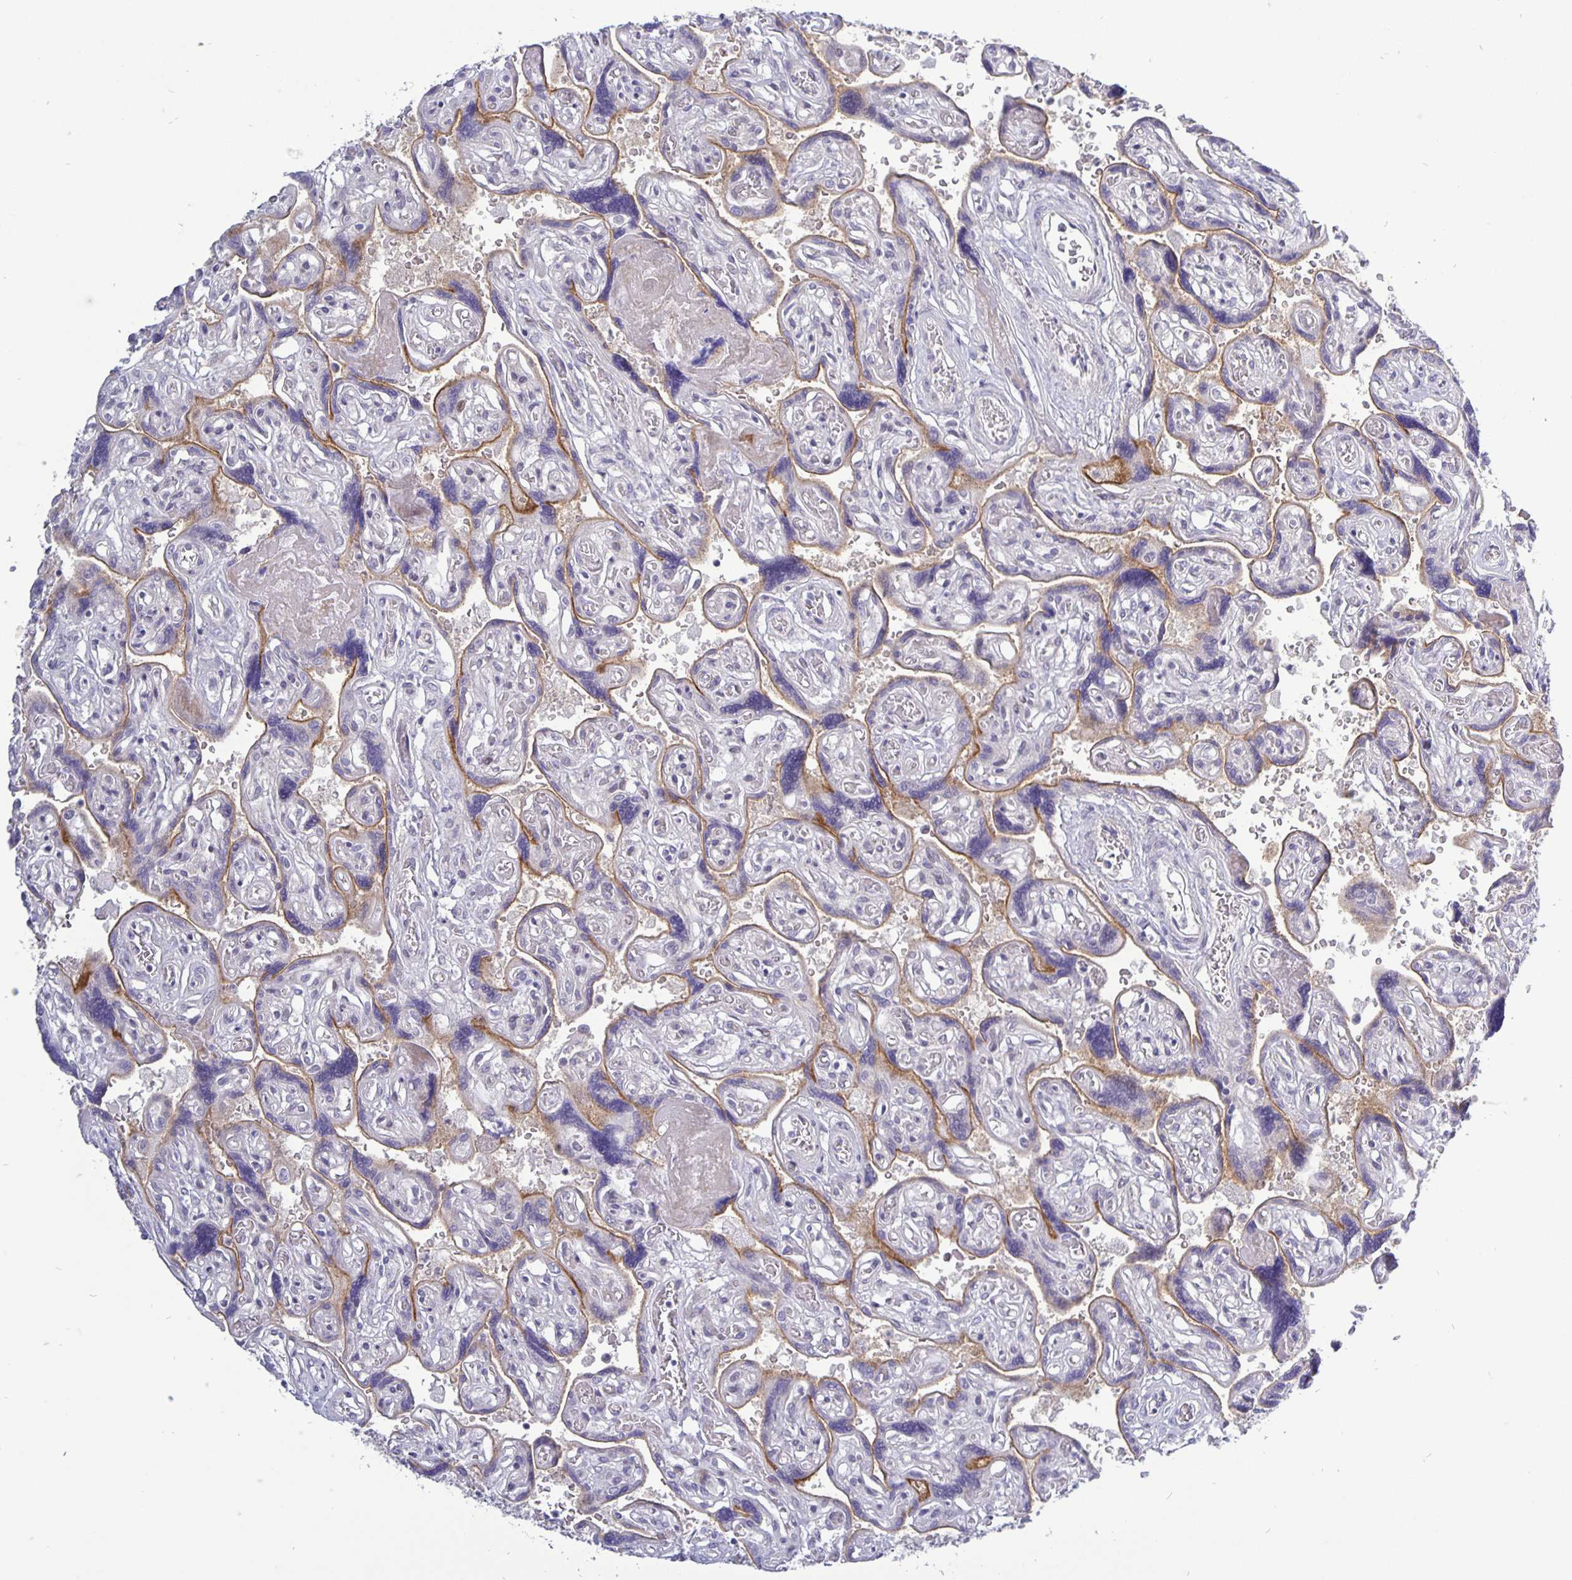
{"staining": {"intensity": "negative", "quantity": "none", "location": "none"}, "tissue": "placenta", "cell_type": "Decidual cells", "image_type": "normal", "snomed": [{"axis": "morphology", "description": "Normal tissue, NOS"}, {"axis": "topography", "description": "Placenta"}], "caption": "This is an immunohistochemistry image of benign human placenta. There is no staining in decidual cells.", "gene": "ERBB2", "patient": {"sex": "female", "age": 32}}